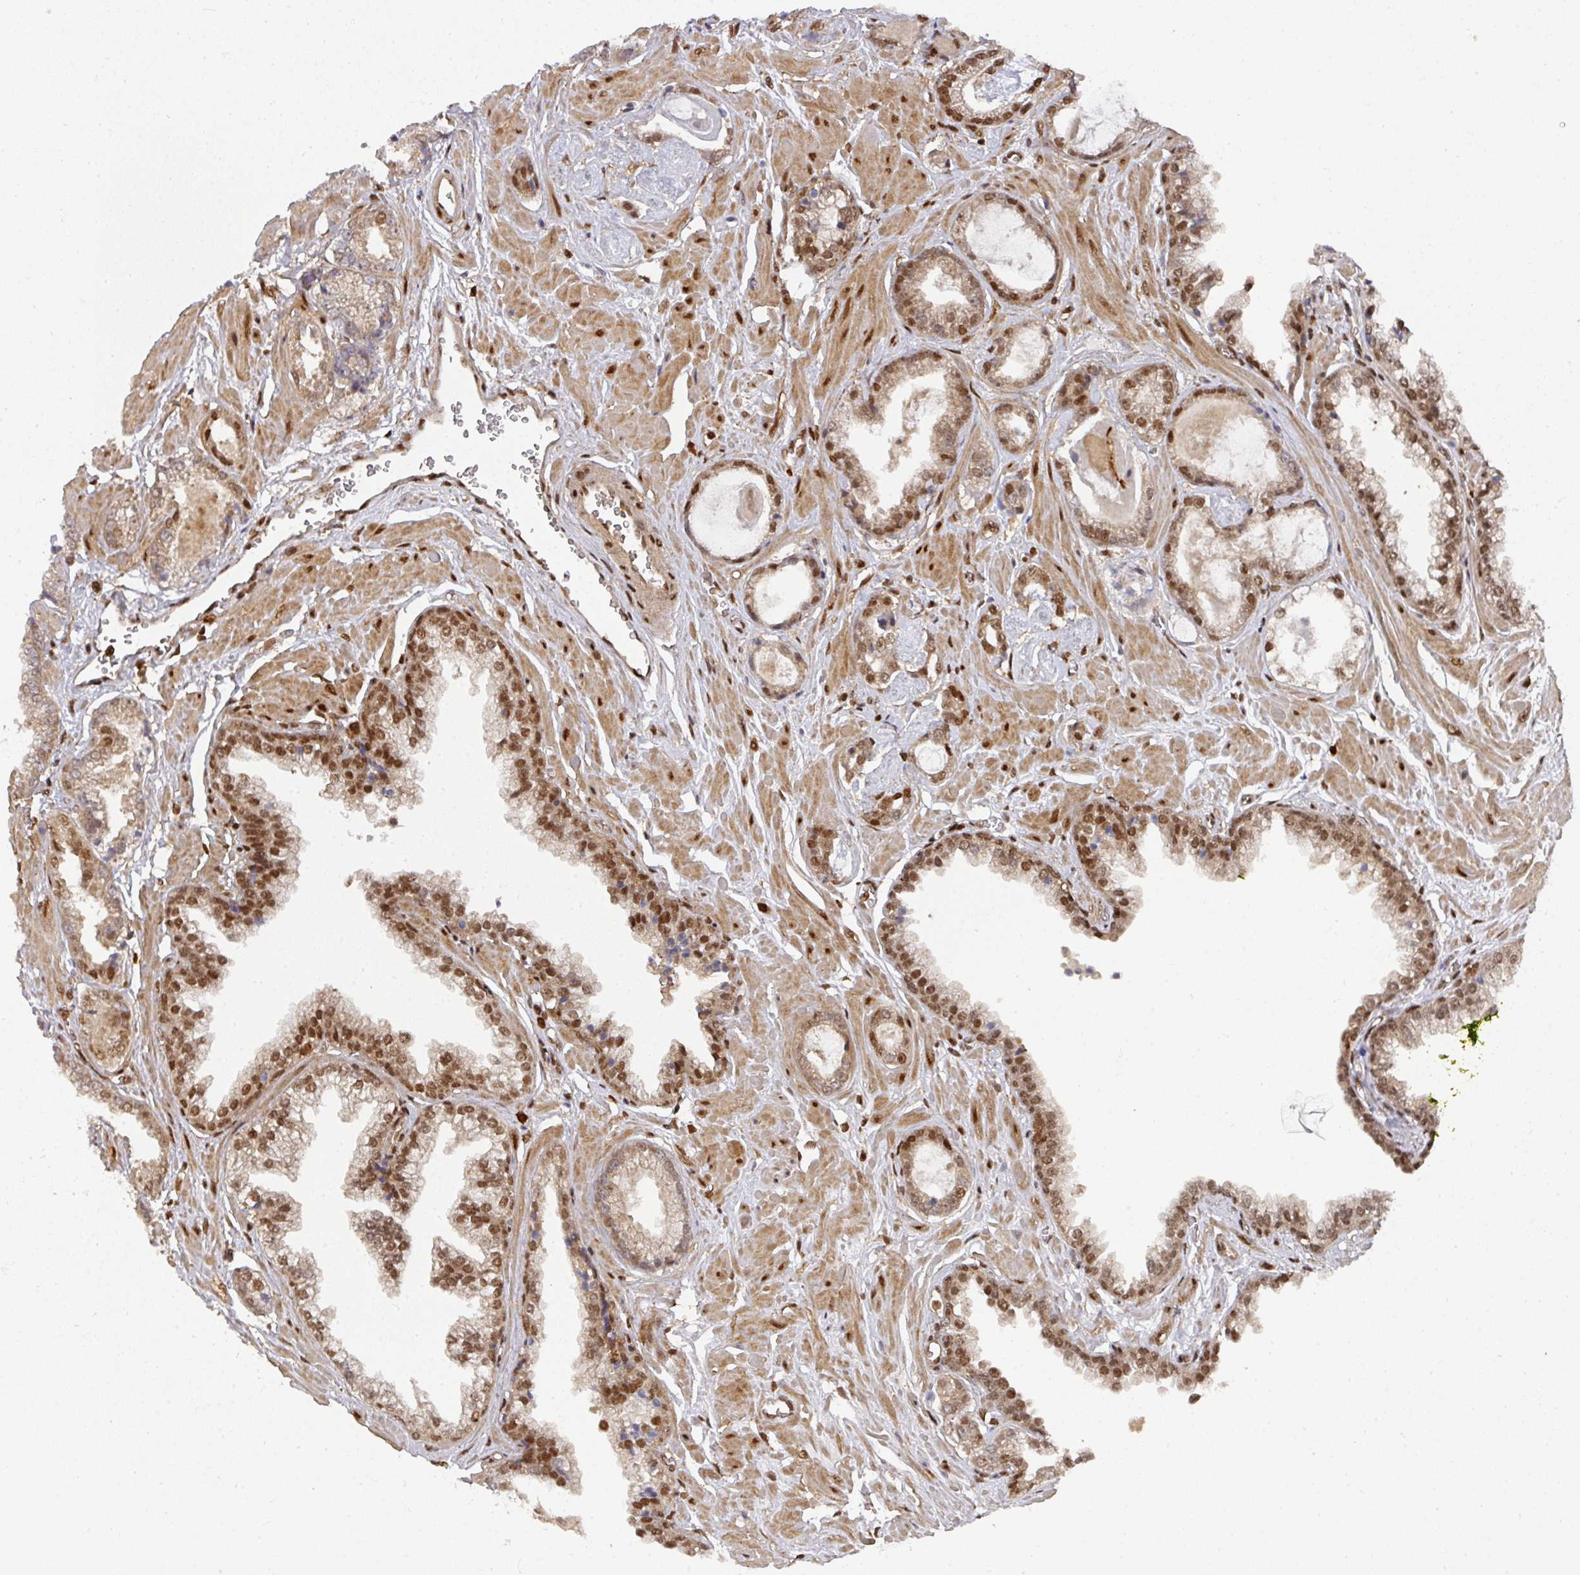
{"staining": {"intensity": "moderate", "quantity": "25%-75%", "location": "nuclear"}, "tissue": "prostate cancer", "cell_type": "Tumor cells", "image_type": "cancer", "snomed": [{"axis": "morphology", "description": "Adenocarcinoma, Low grade"}, {"axis": "topography", "description": "Prostate"}], "caption": "This micrograph exhibits immunohistochemistry (IHC) staining of human prostate cancer (adenocarcinoma (low-grade)), with medium moderate nuclear staining in approximately 25%-75% of tumor cells.", "gene": "DIDO1", "patient": {"sex": "male", "age": 60}}